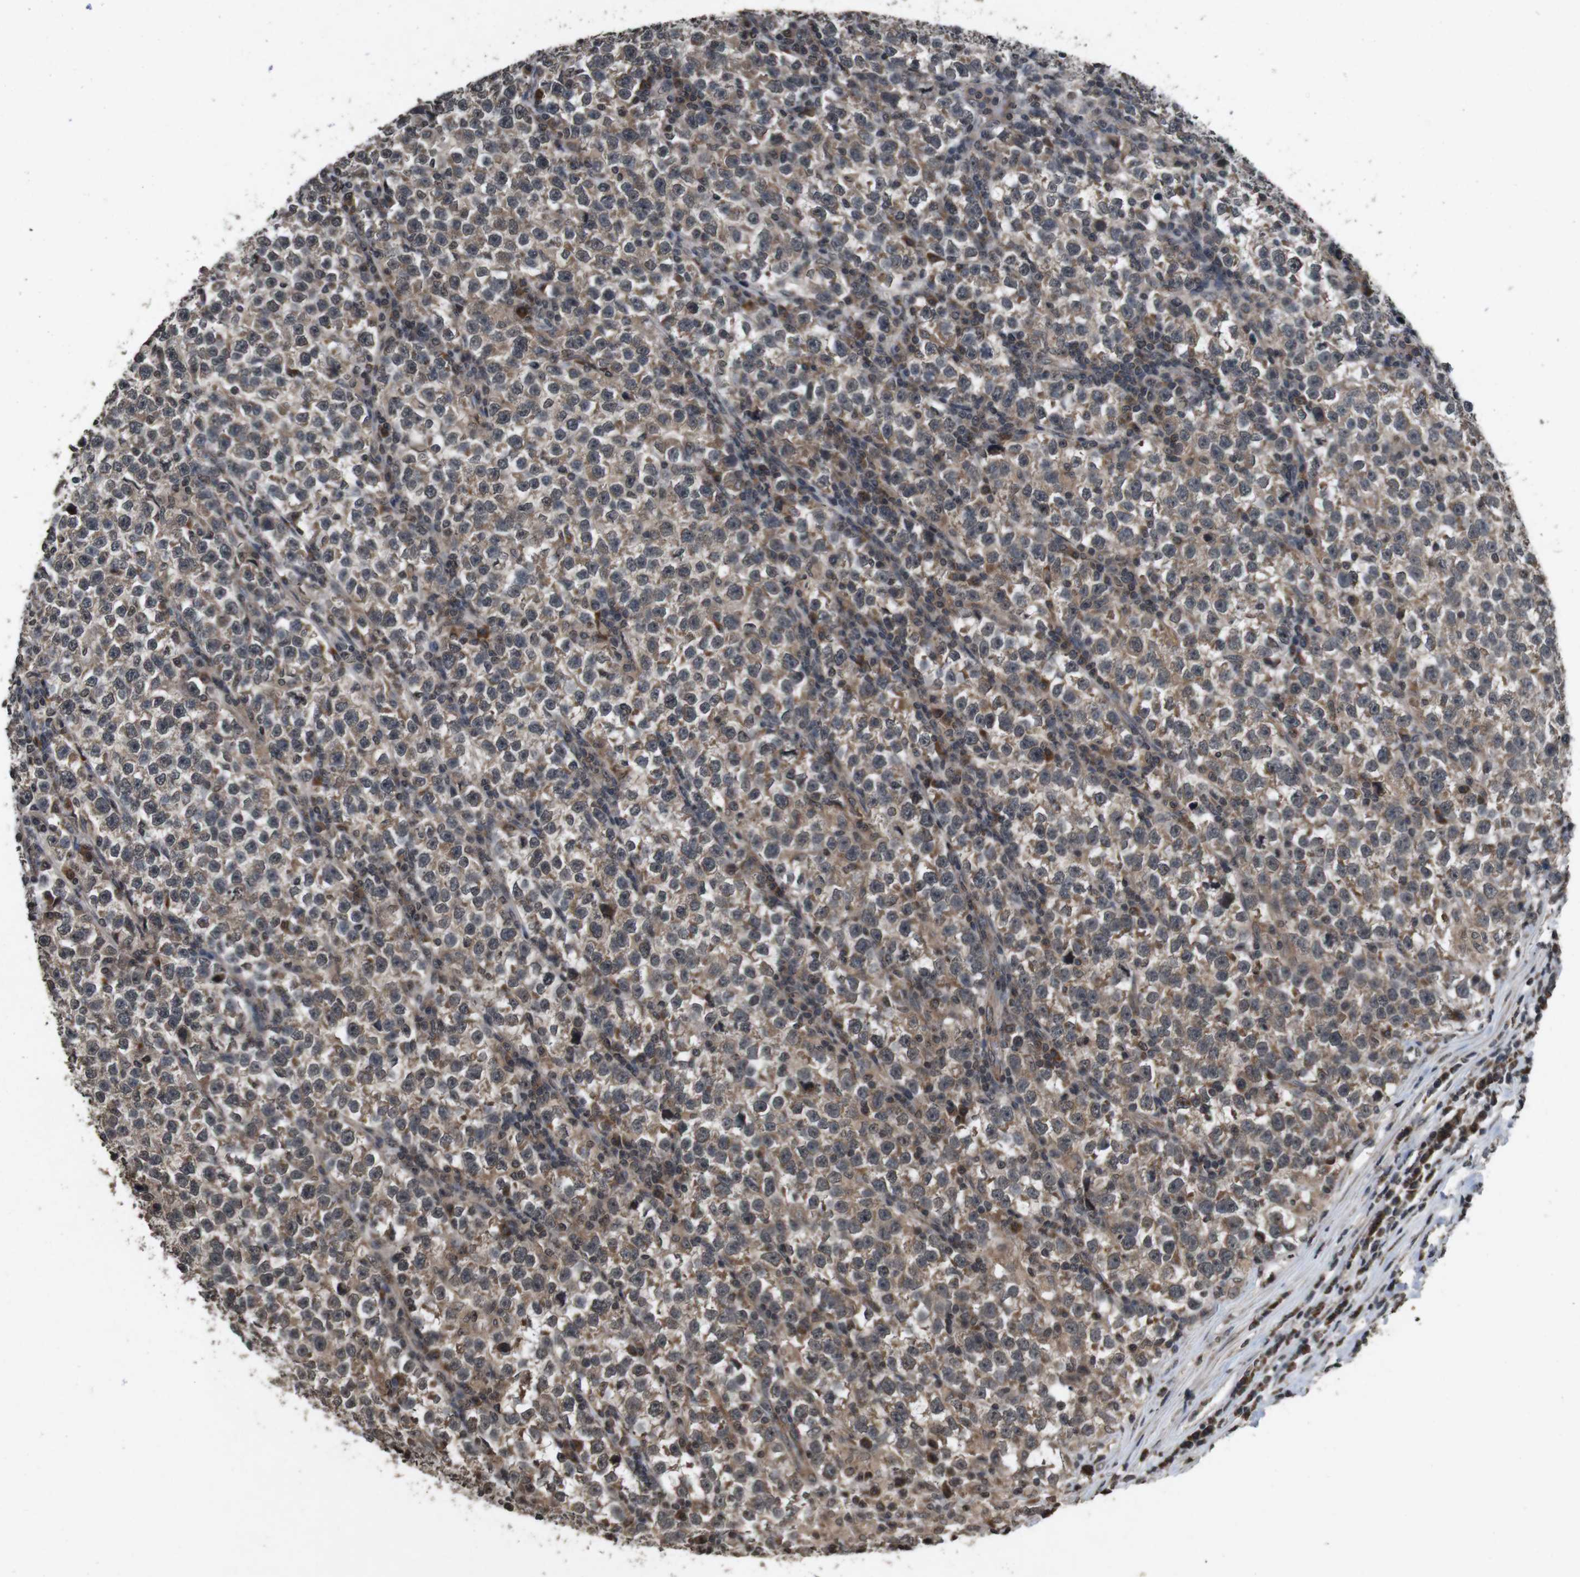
{"staining": {"intensity": "moderate", "quantity": "25%-75%", "location": "cytoplasmic/membranous"}, "tissue": "testis cancer", "cell_type": "Tumor cells", "image_type": "cancer", "snomed": [{"axis": "morphology", "description": "Normal tissue, NOS"}, {"axis": "morphology", "description": "Seminoma, NOS"}, {"axis": "topography", "description": "Testis"}], "caption": "A photomicrograph of human testis cancer (seminoma) stained for a protein demonstrates moderate cytoplasmic/membranous brown staining in tumor cells.", "gene": "SORL1", "patient": {"sex": "male", "age": 43}}